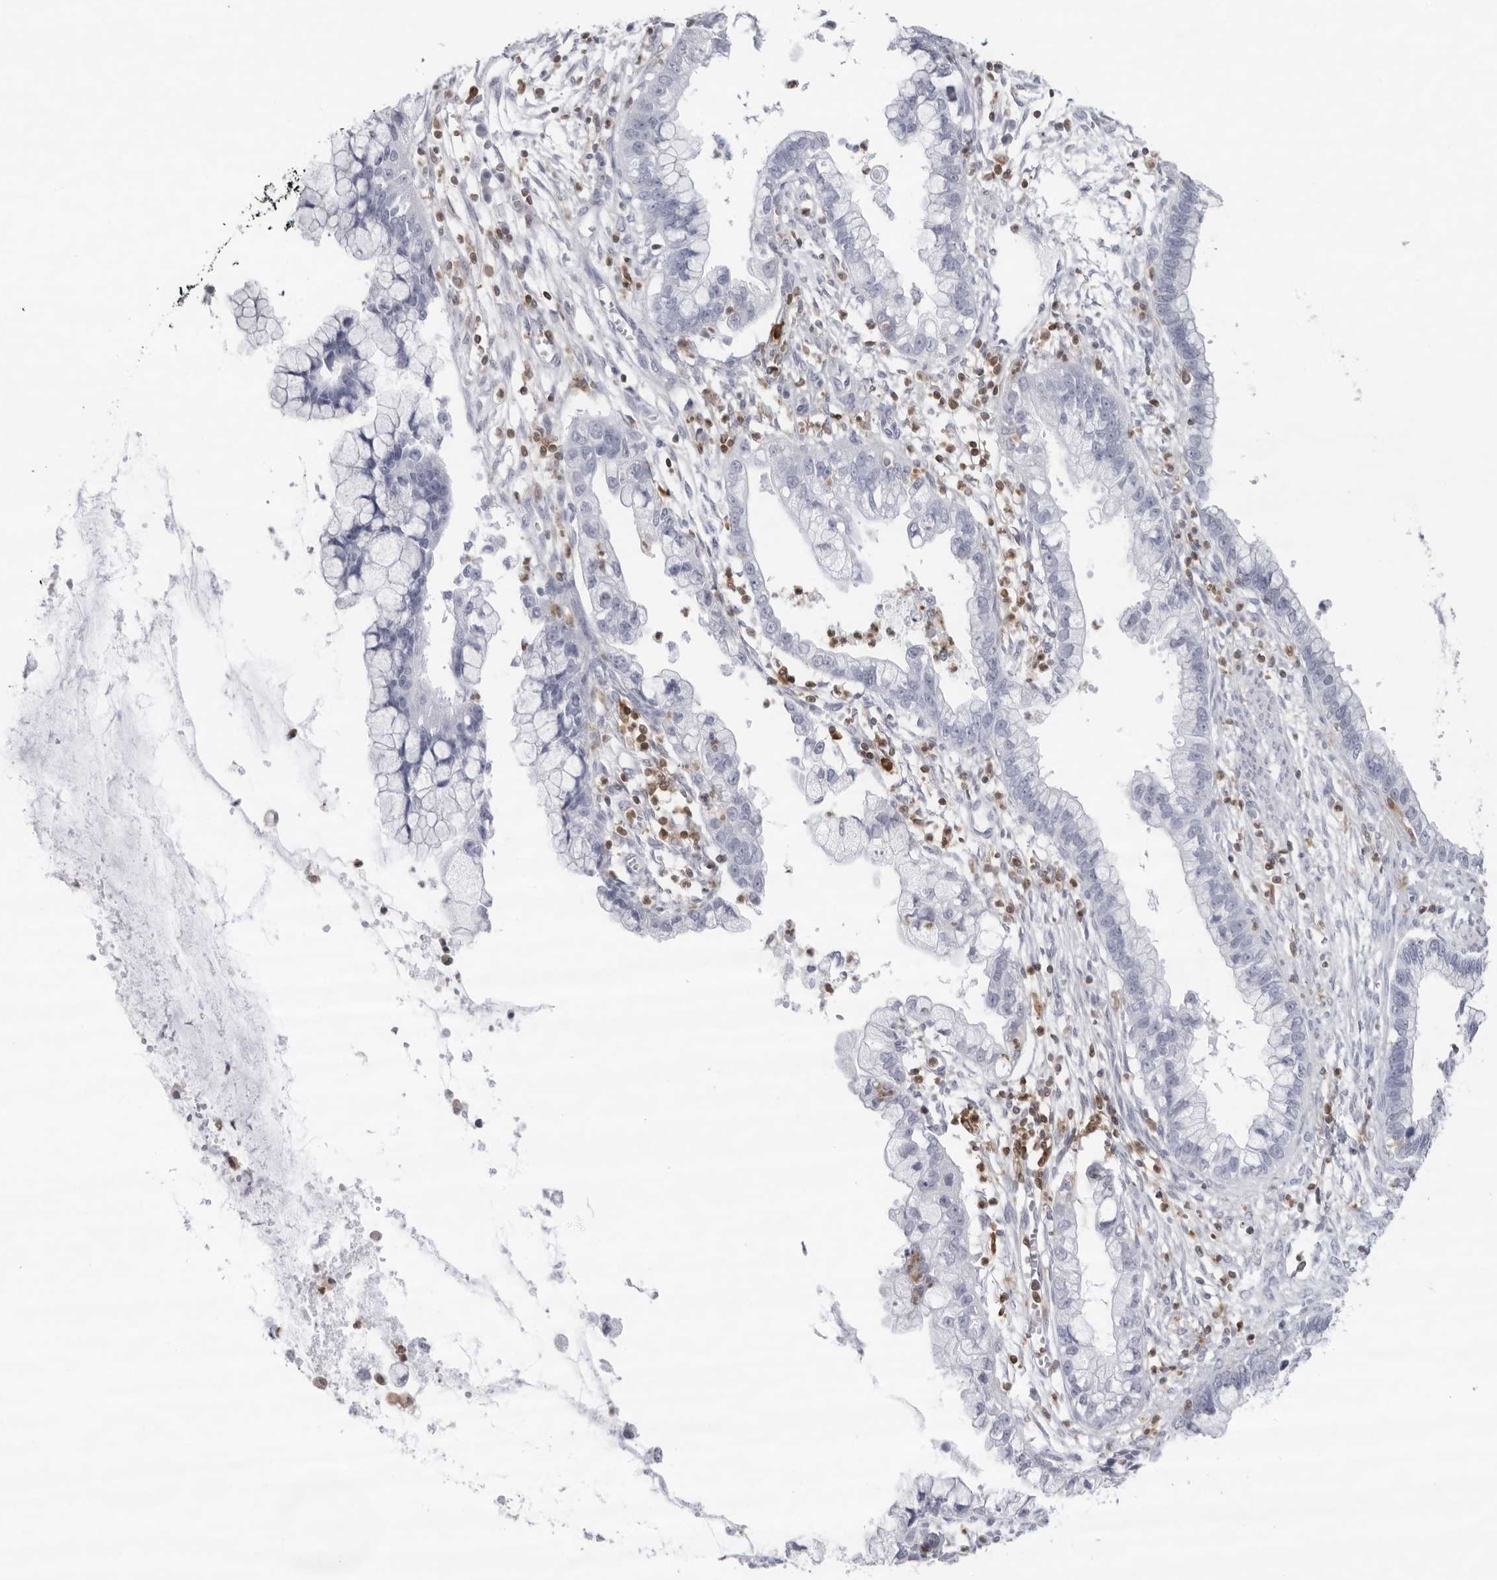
{"staining": {"intensity": "negative", "quantity": "none", "location": "none"}, "tissue": "cervical cancer", "cell_type": "Tumor cells", "image_type": "cancer", "snomed": [{"axis": "morphology", "description": "Adenocarcinoma, NOS"}, {"axis": "topography", "description": "Cervix"}], "caption": "An immunohistochemistry micrograph of cervical cancer (adenocarcinoma) is shown. There is no staining in tumor cells of cervical cancer (adenocarcinoma).", "gene": "FMNL1", "patient": {"sex": "female", "age": 44}}